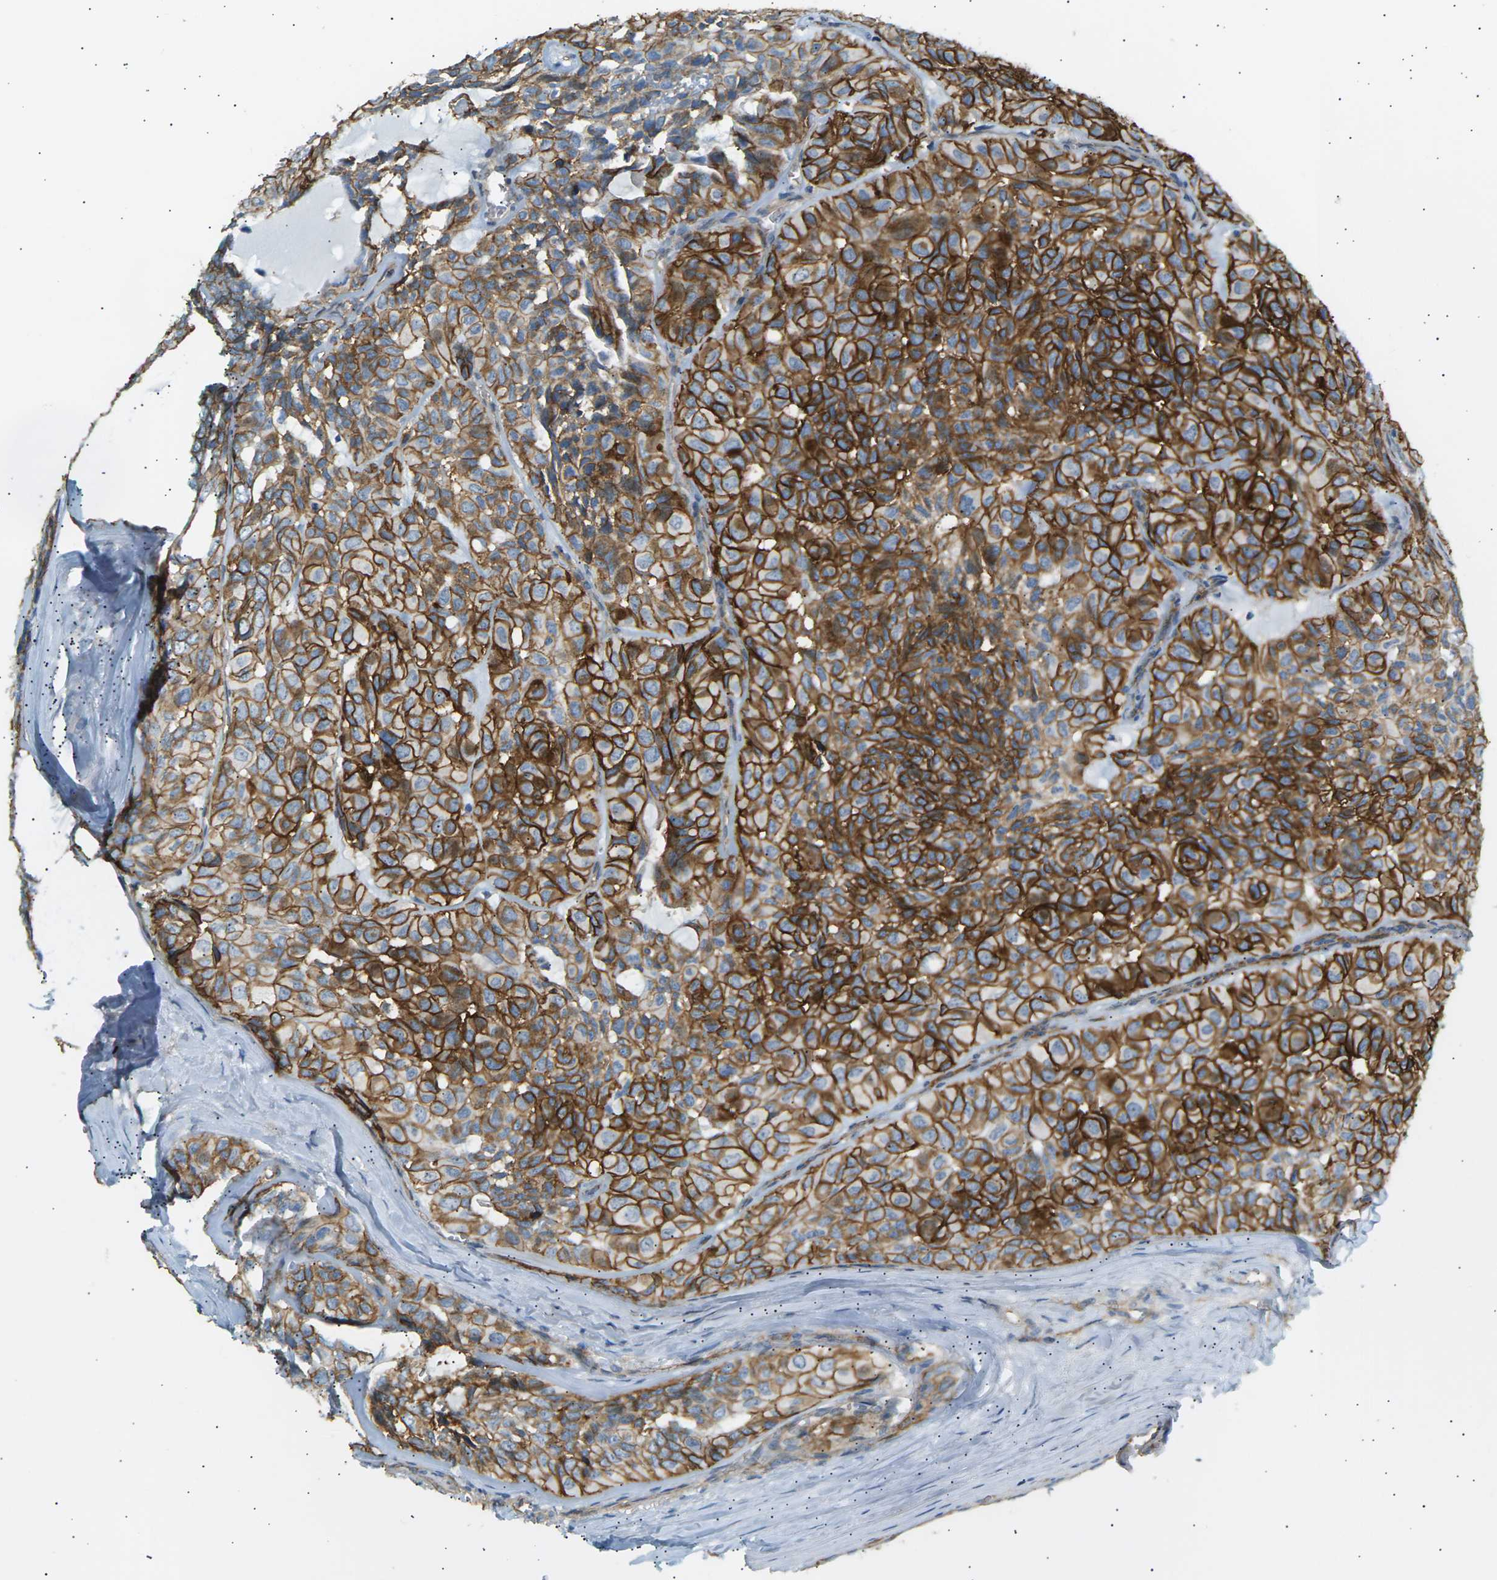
{"staining": {"intensity": "strong", "quantity": ">75%", "location": "cytoplasmic/membranous"}, "tissue": "head and neck cancer", "cell_type": "Tumor cells", "image_type": "cancer", "snomed": [{"axis": "morphology", "description": "Adenocarcinoma, NOS"}, {"axis": "topography", "description": "Salivary gland, NOS"}, {"axis": "topography", "description": "Head-Neck"}], "caption": "Strong cytoplasmic/membranous protein staining is appreciated in about >75% of tumor cells in head and neck cancer (adenocarcinoma).", "gene": "ATP2B4", "patient": {"sex": "female", "age": 76}}